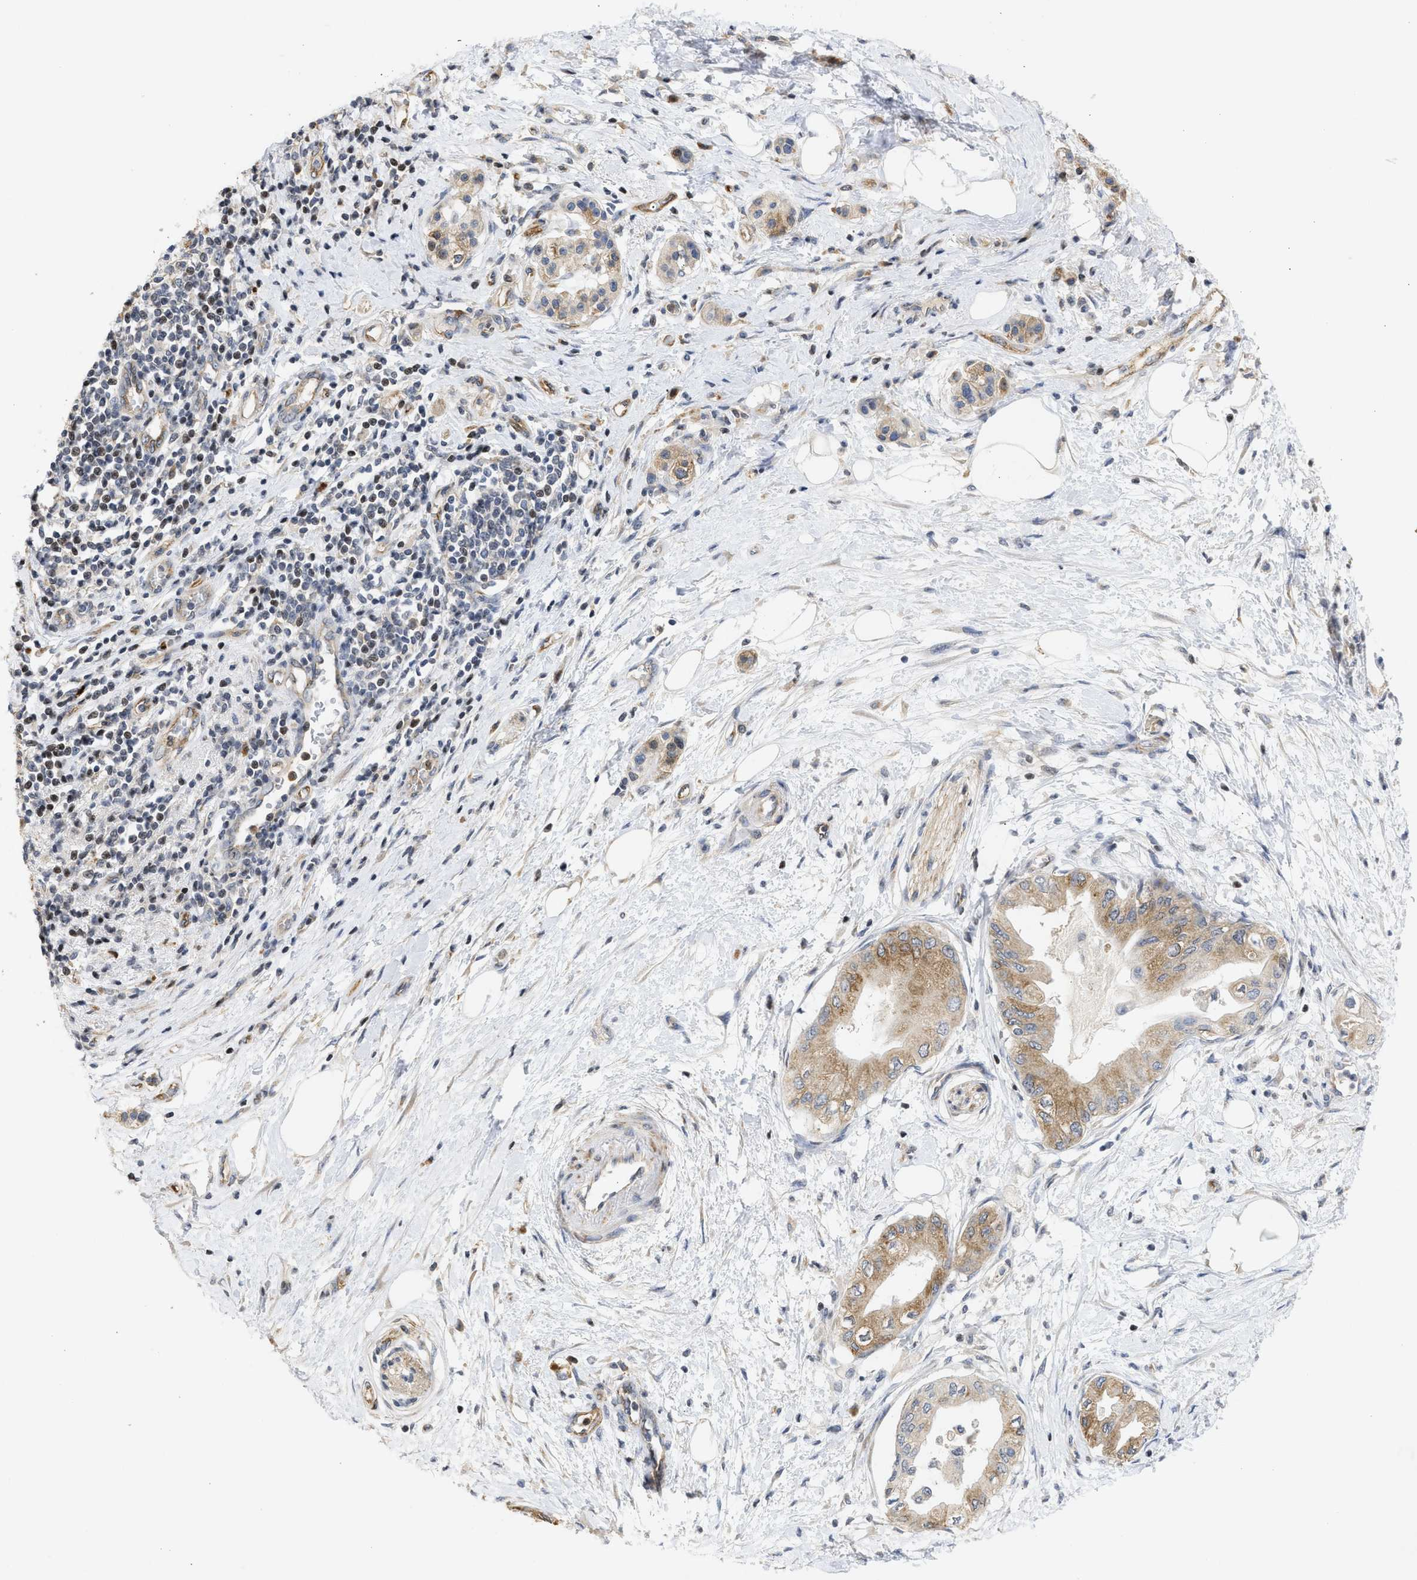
{"staining": {"intensity": "weak", "quantity": "25%-75%", "location": "cytoplasmic/membranous"}, "tissue": "pancreatic cancer", "cell_type": "Tumor cells", "image_type": "cancer", "snomed": [{"axis": "morphology", "description": "Normal tissue, NOS"}, {"axis": "morphology", "description": "Adenocarcinoma, NOS"}, {"axis": "topography", "description": "Pancreas"}, {"axis": "topography", "description": "Duodenum"}], "caption": "Pancreatic cancer was stained to show a protein in brown. There is low levels of weak cytoplasmic/membranous positivity in about 25%-75% of tumor cells. The protein of interest is shown in brown color, while the nuclei are stained blue.", "gene": "ENSG00000142539", "patient": {"sex": "female", "age": 60}}